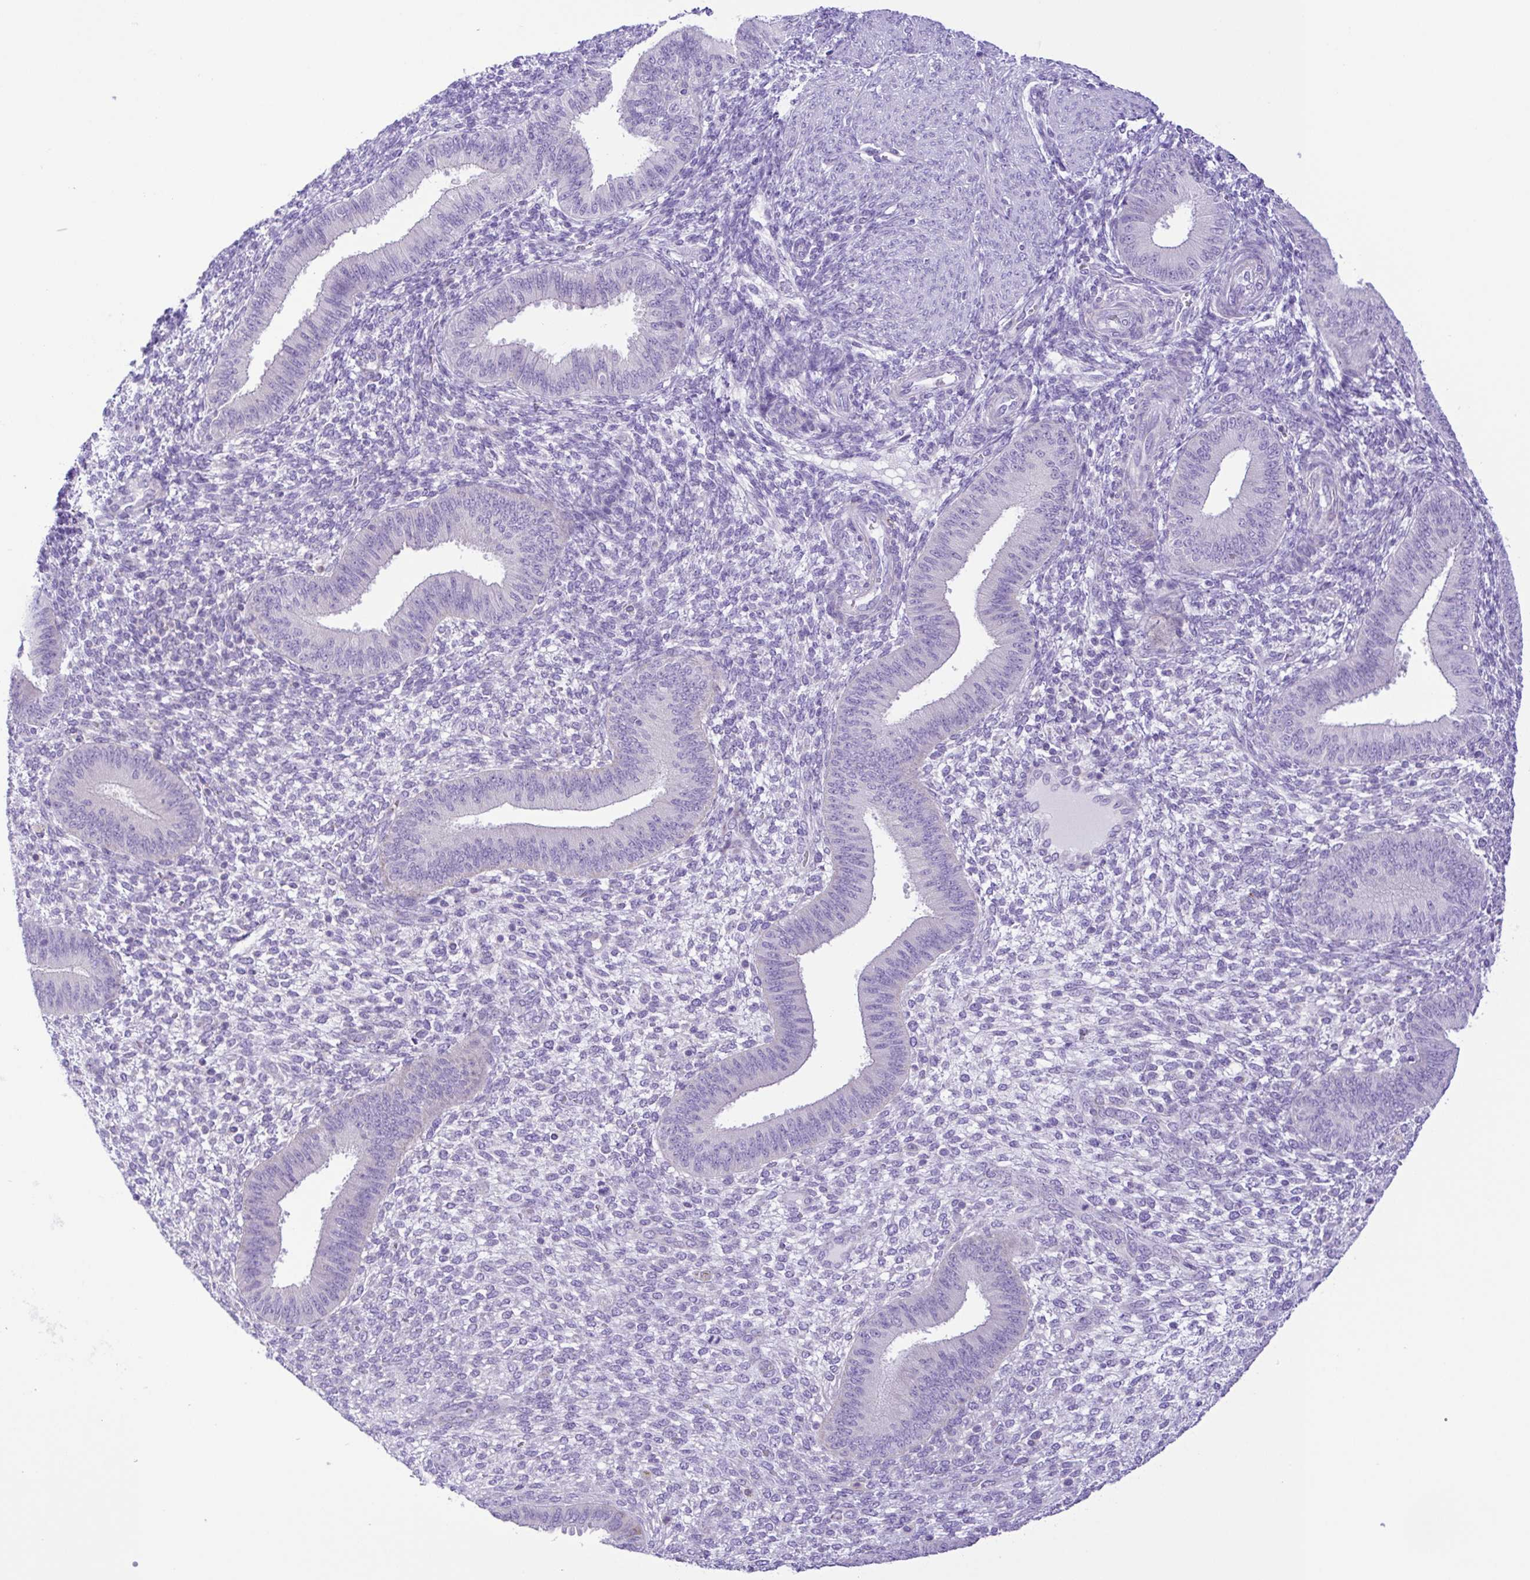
{"staining": {"intensity": "negative", "quantity": "none", "location": "none"}, "tissue": "endometrium", "cell_type": "Cells in endometrial stroma", "image_type": "normal", "snomed": [{"axis": "morphology", "description": "Normal tissue, NOS"}, {"axis": "topography", "description": "Endometrium"}], "caption": "The IHC micrograph has no significant staining in cells in endometrial stroma of endometrium. (Immunohistochemistry (ihc), brightfield microscopy, high magnification).", "gene": "SYT1", "patient": {"sex": "female", "age": 39}}